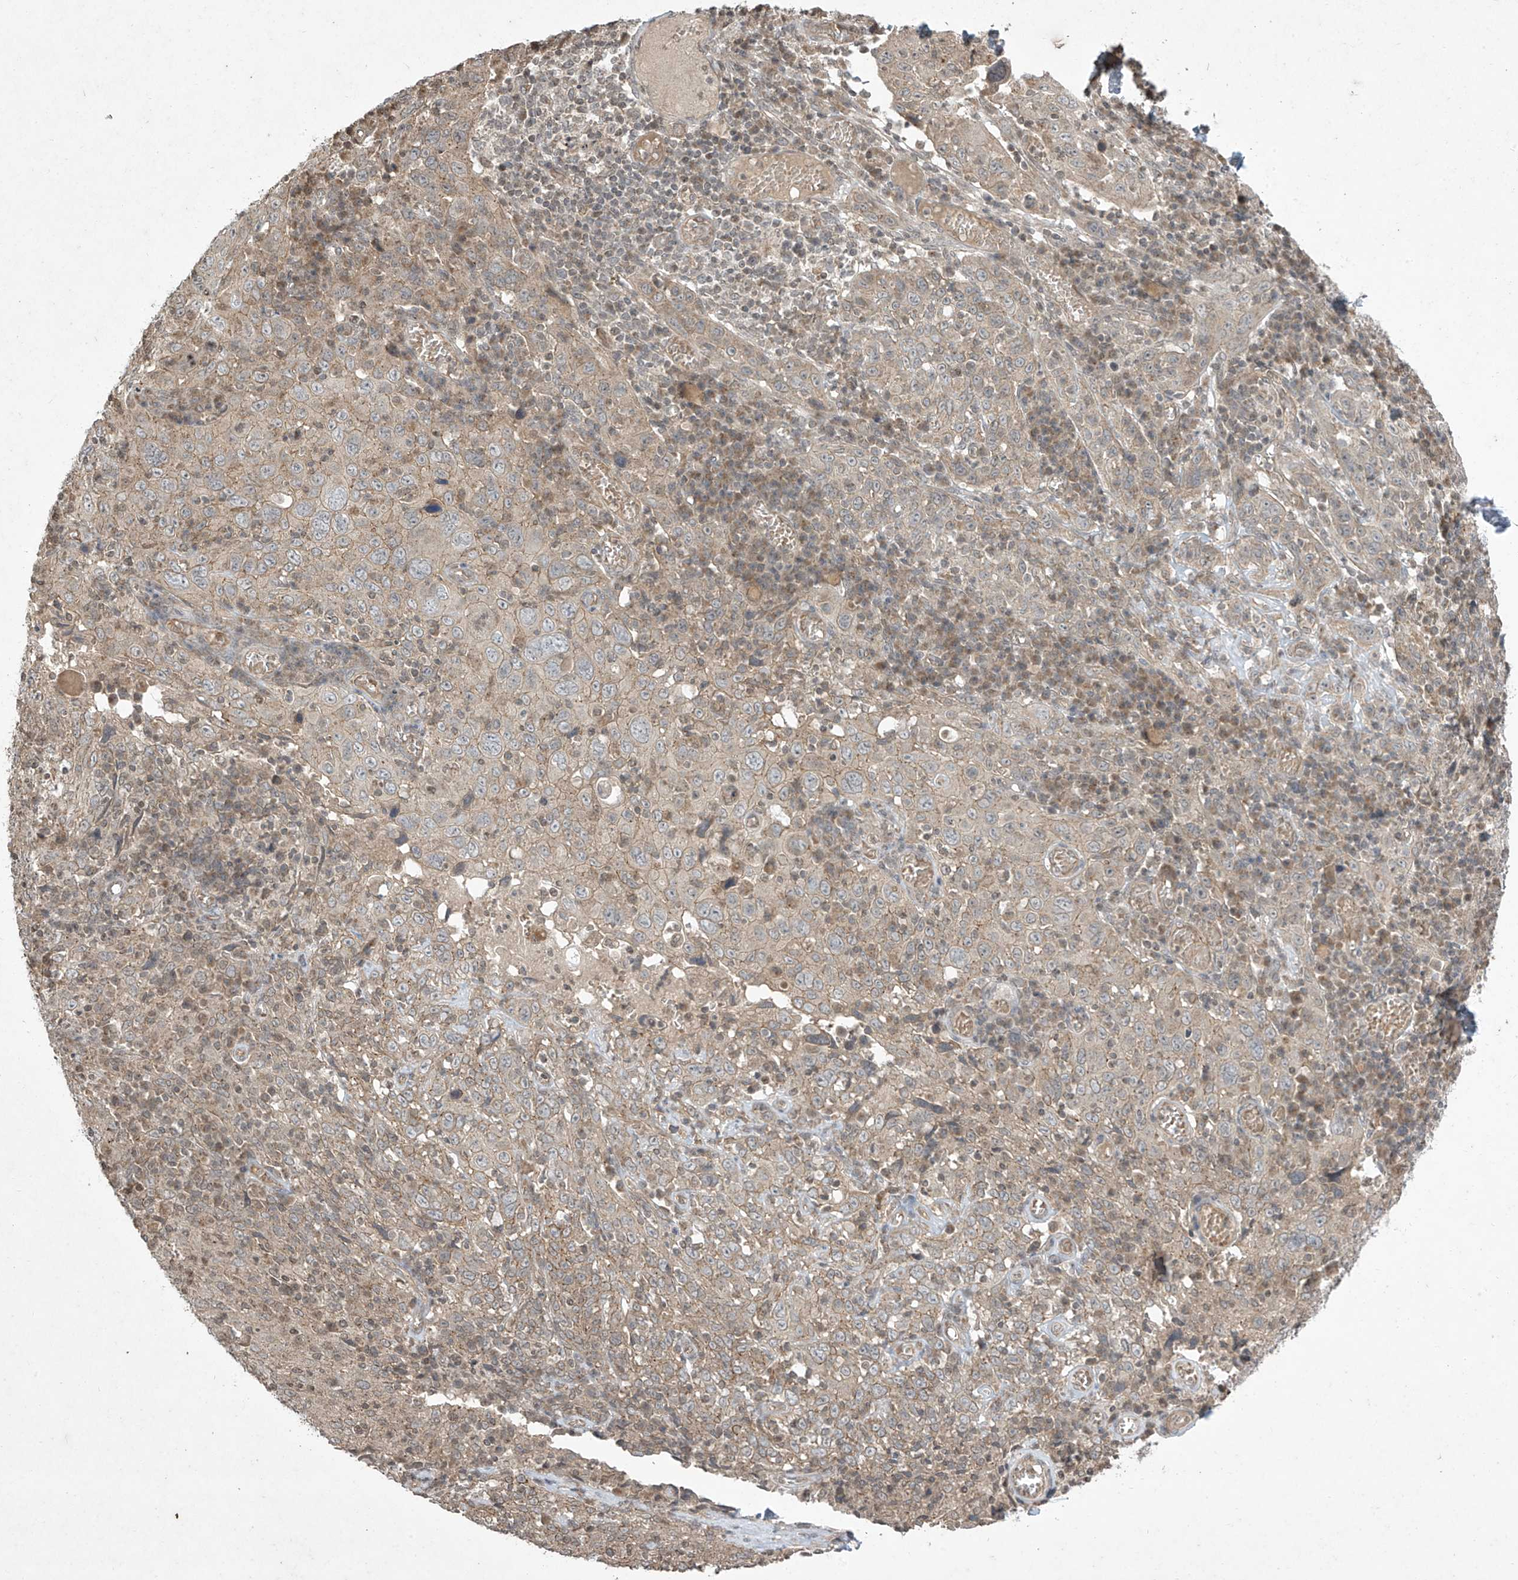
{"staining": {"intensity": "weak", "quantity": "25%-75%", "location": "cytoplasmic/membranous"}, "tissue": "cervical cancer", "cell_type": "Tumor cells", "image_type": "cancer", "snomed": [{"axis": "morphology", "description": "Squamous cell carcinoma, NOS"}, {"axis": "topography", "description": "Cervix"}], "caption": "High-magnification brightfield microscopy of cervical cancer (squamous cell carcinoma) stained with DAB (3,3'-diaminobenzidine) (brown) and counterstained with hematoxylin (blue). tumor cells exhibit weak cytoplasmic/membranous staining is present in approximately25%-75% of cells.", "gene": "MATN2", "patient": {"sex": "female", "age": 46}}